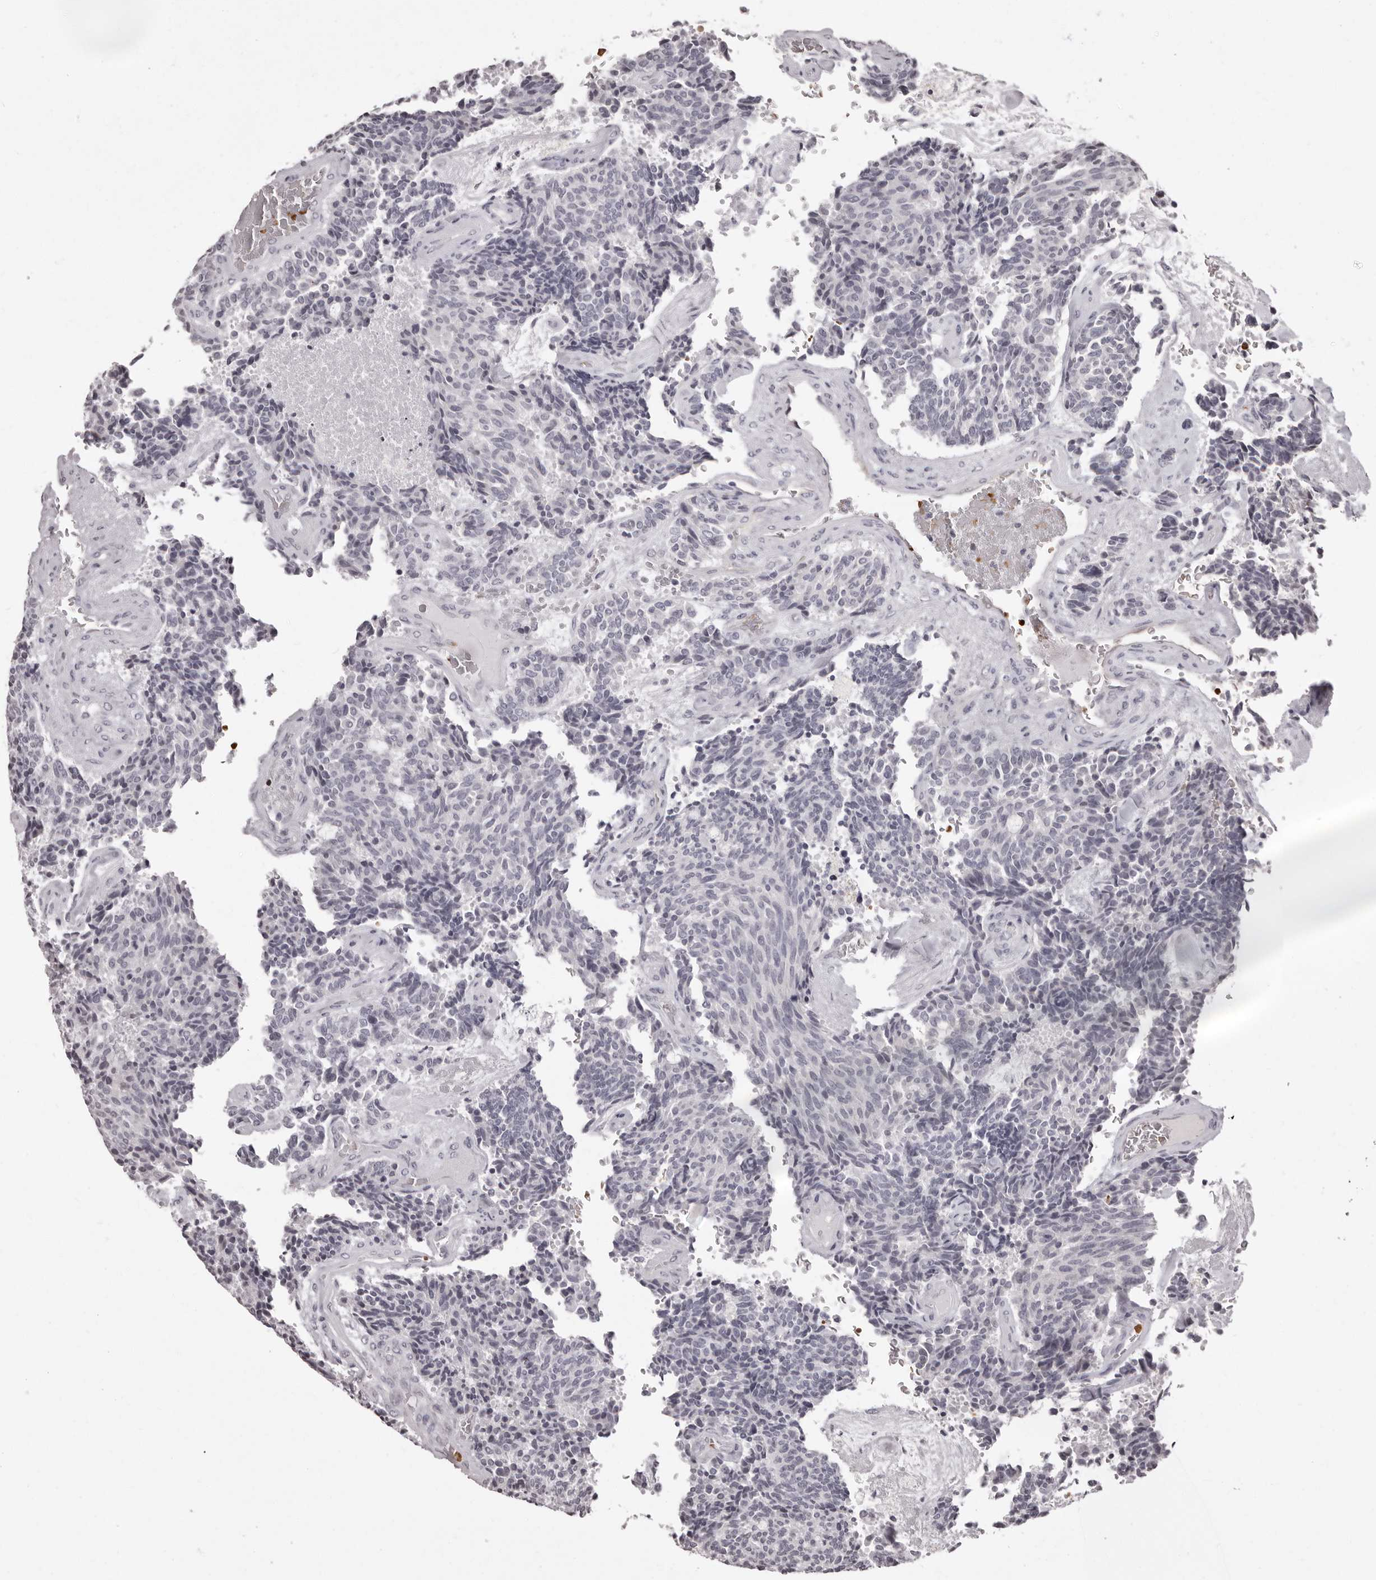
{"staining": {"intensity": "negative", "quantity": "none", "location": "none"}, "tissue": "carcinoid", "cell_type": "Tumor cells", "image_type": "cancer", "snomed": [{"axis": "morphology", "description": "Carcinoid, malignant, NOS"}, {"axis": "topography", "description": "Pancreas"}], "caption": "The photomicrograph displays no staining of tumor cells in carcinoid (malignant). (Immunohistochemistry, brightfield microscopy, high magnification).", "gene": "C8orf74", "patient": {"sex": "female", "age": 54}}